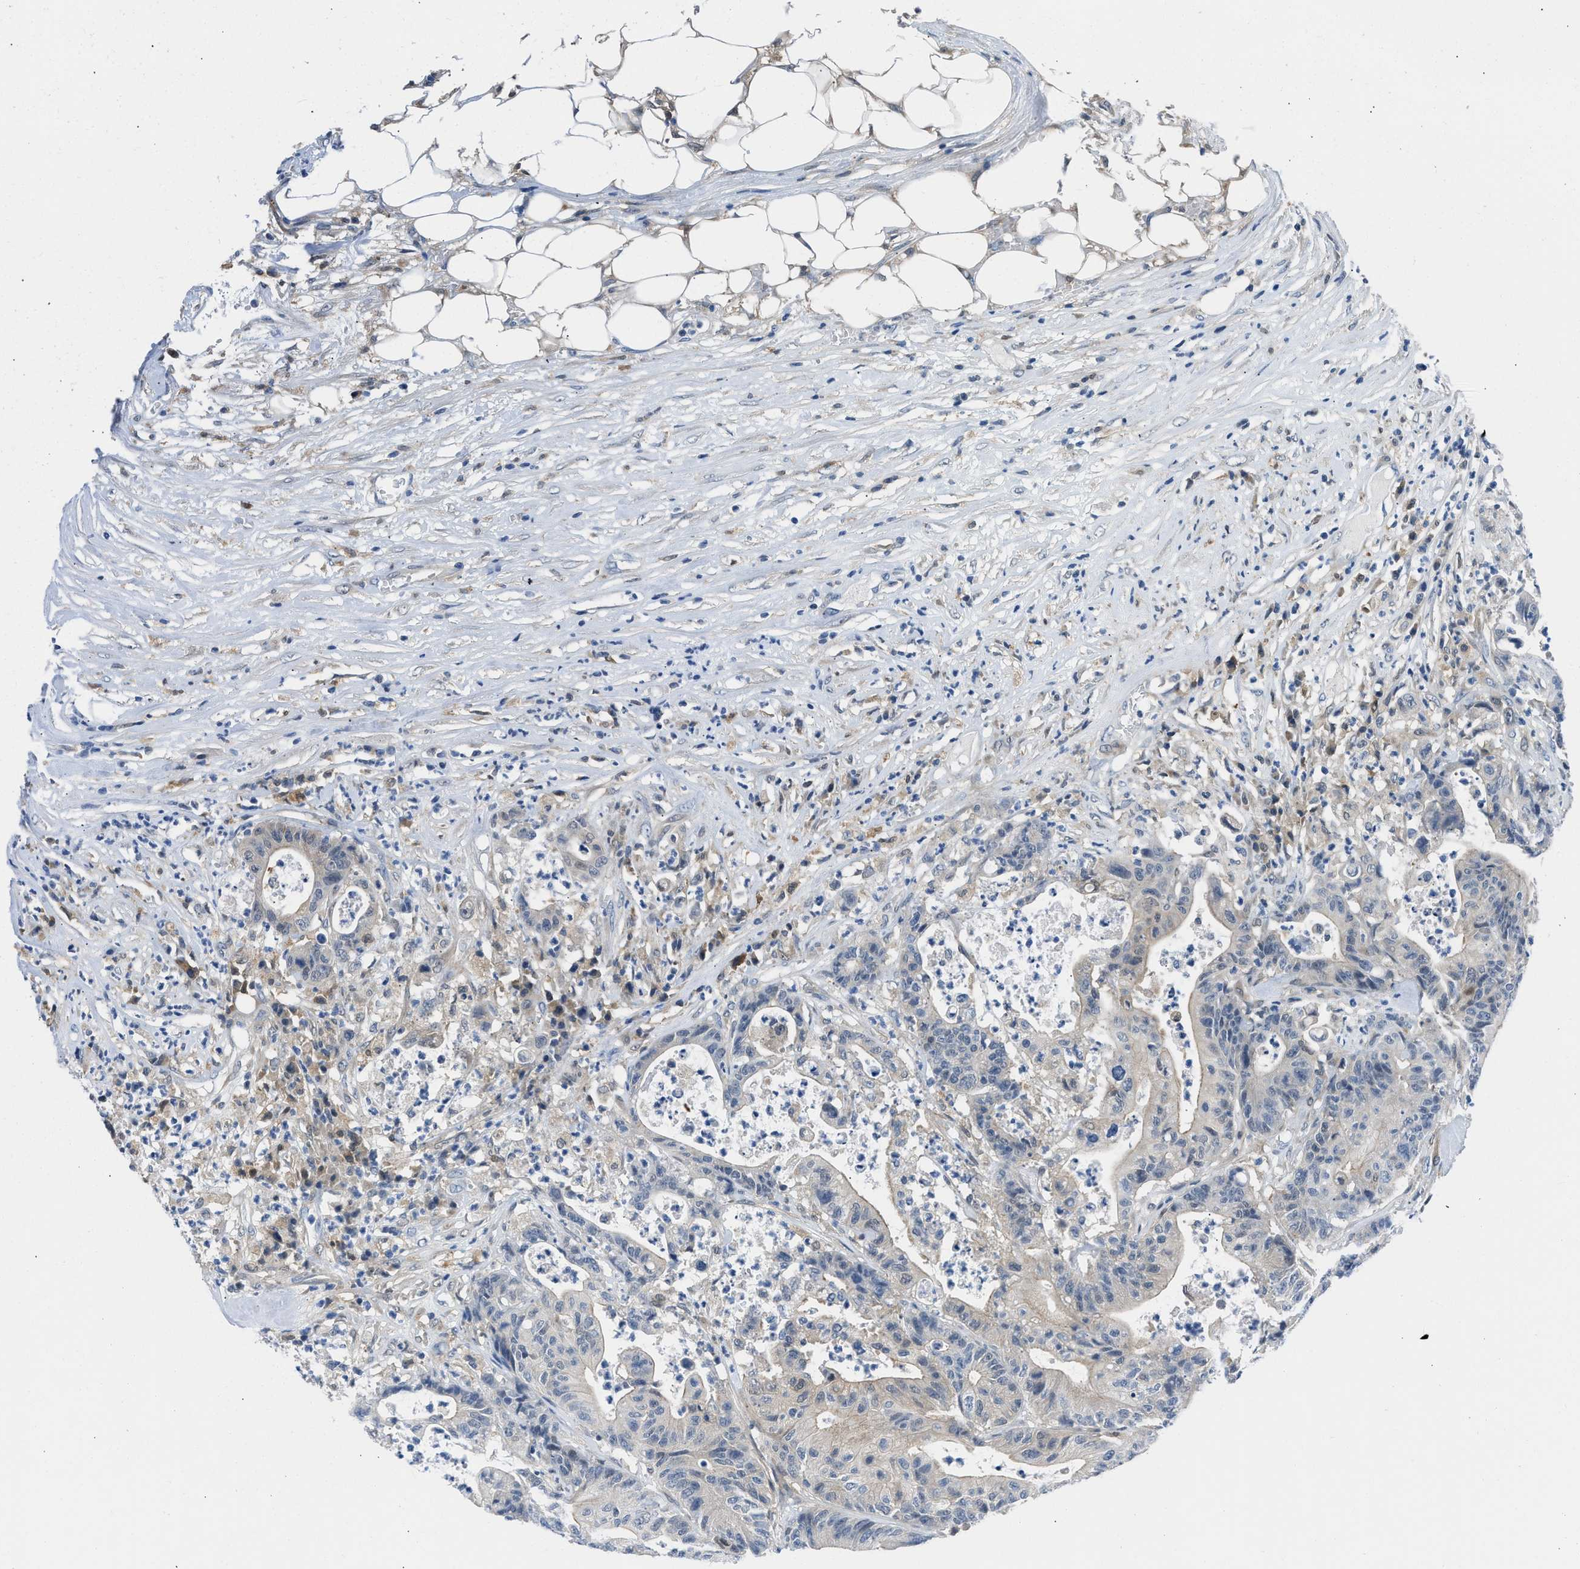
{"staining": {"intensity": "weak", "quantity": "<25%", "location": "cytoplasmic/membranous"}, "tissue": "colorectal cancer", "cell_type": "Tumor cells", "image_type": "cancer", "snomed": [{"axis": "morphology", "description": "Adenocarcinoma, NOS"}, {"axis": "topography", "description": "Colon"}], "caption": "This photomicrograph is of colorectal cancer stained with immunohistochemistry to label a protein in brown with the nuclei are counter-stained blue. There is no positivity in tumor cells.", "gene": "CBR1", "patient": {"sex": "female", "age": 84}}